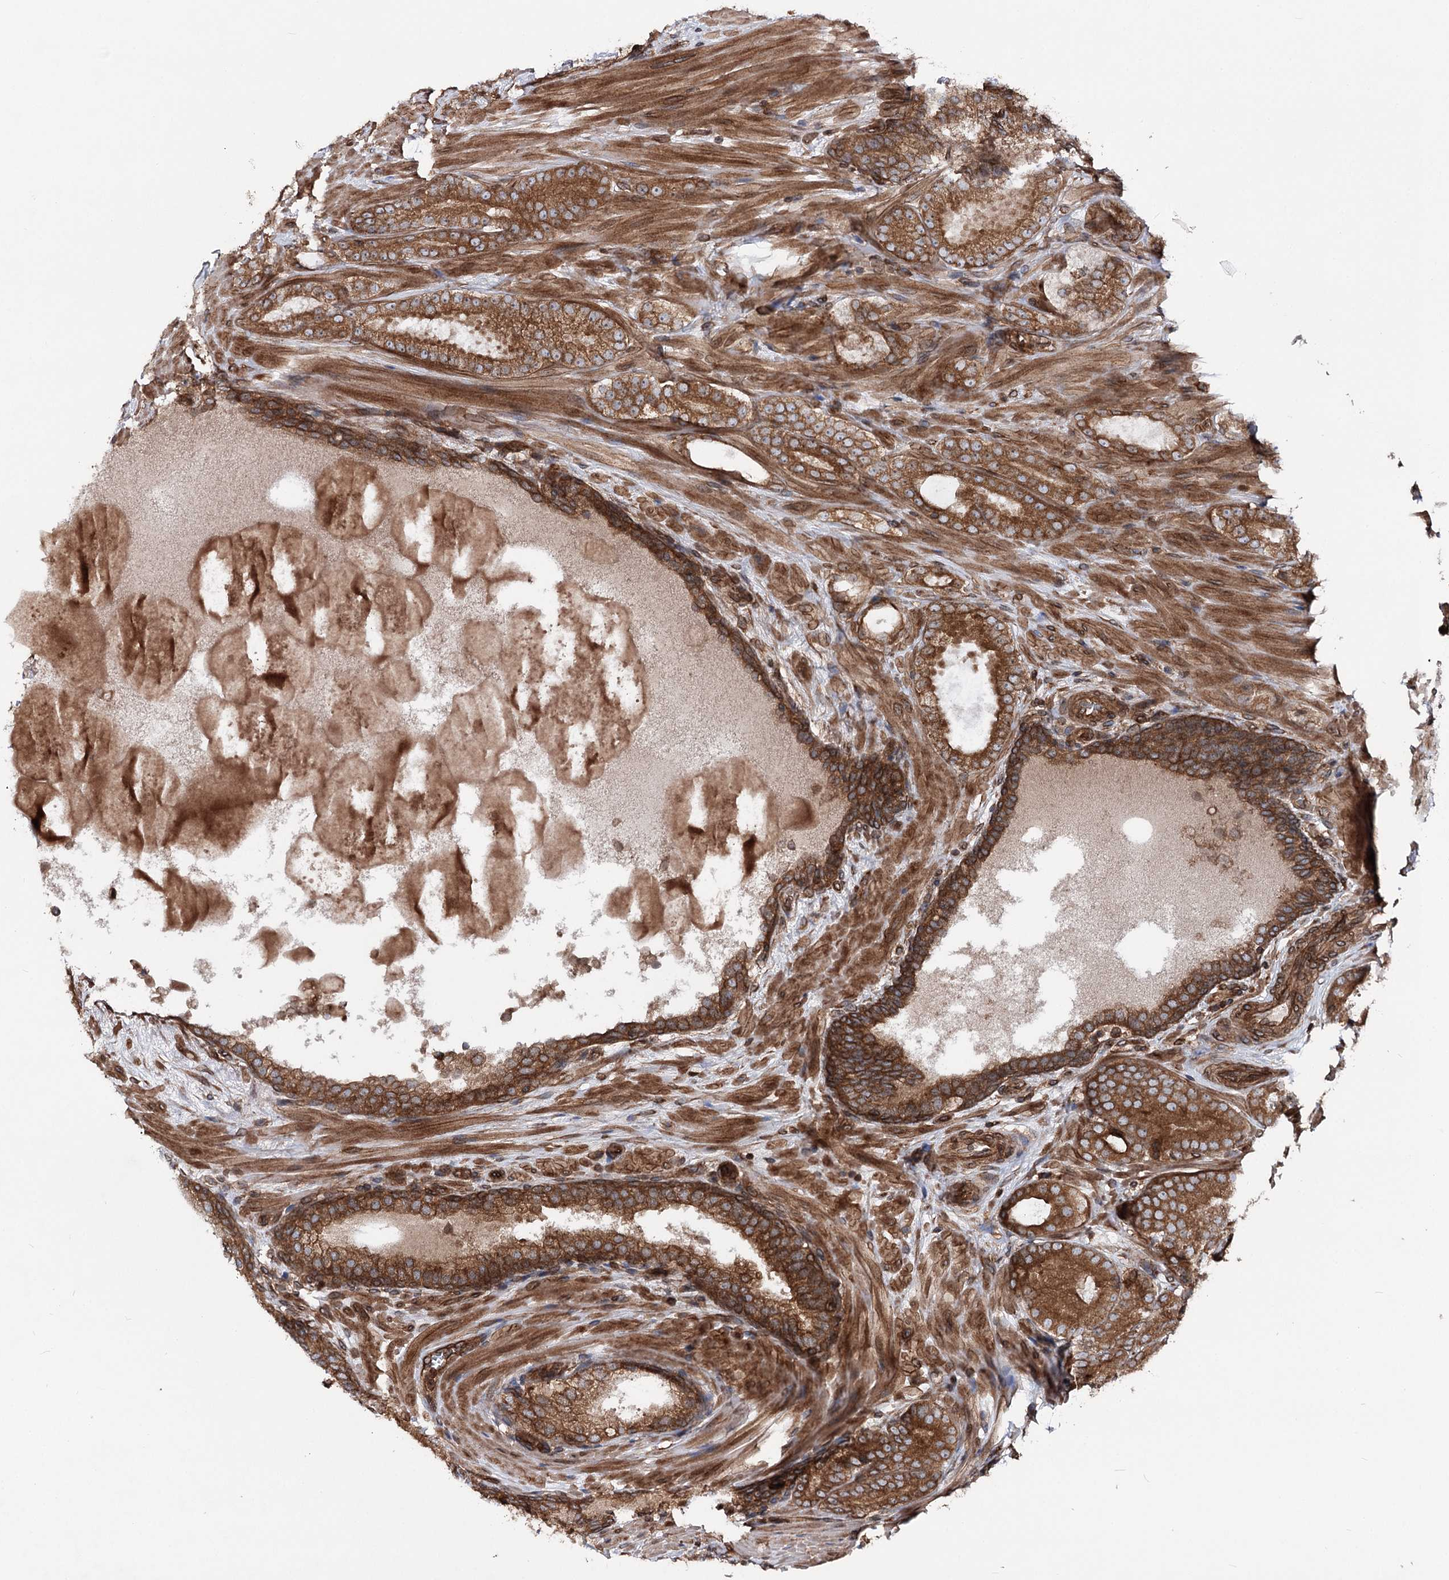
{"staining": {"intensity": "strong", "quantity": ">75%", "location": "cytoplasmic/membranous"}, "tissue": "prostate cancer", "cell_type": "Tumor cells", "image_type": "cancer", "snomed": [{"axis": "morphology", "description": "Adenocarcinoma, High grade"}, {"axis": "topography", "description": "Prostate"}], "caption": "The histopathology image reveals a brown stain indicating the presence of a protein in the cytoplasmic/membranous of tumor cells in prostate cancer (high-grade adenocarcinoma).", "gene": "FGFR1OP2", "patient": {"sex": "male", "age": 60}}